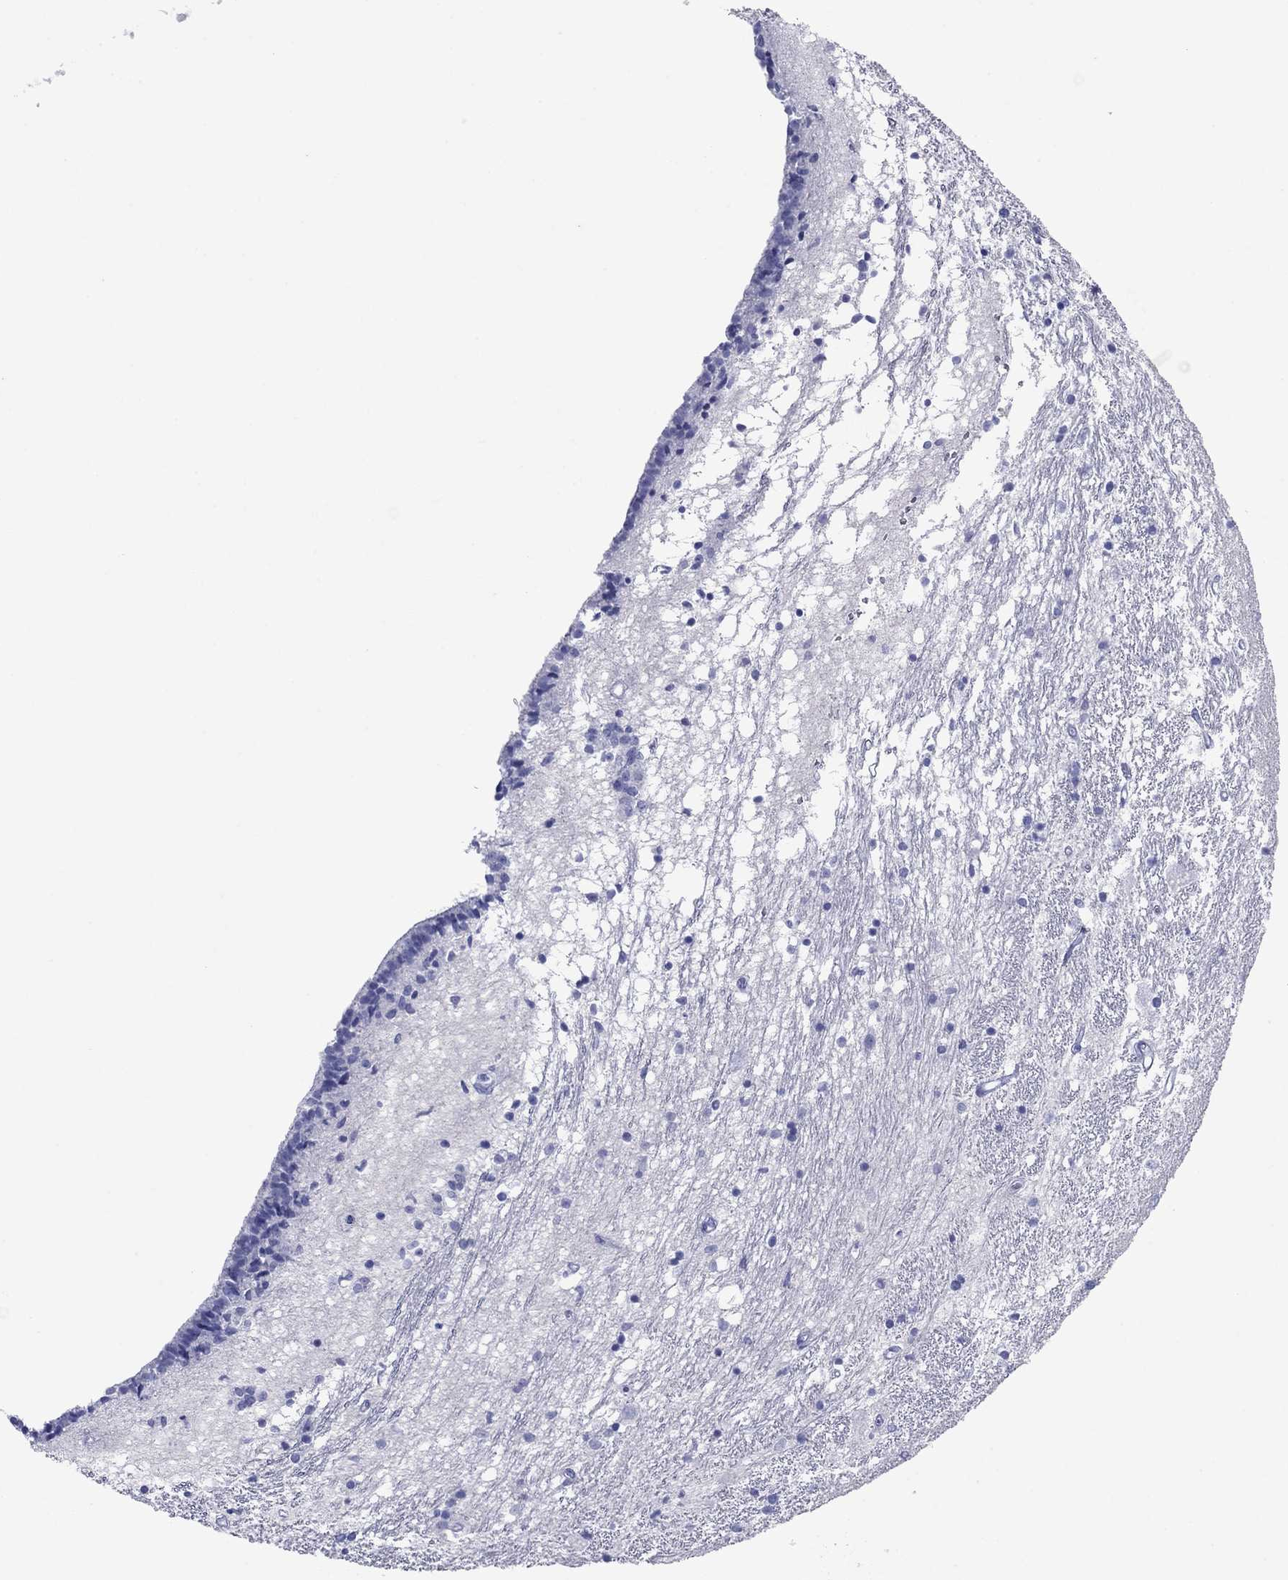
{"staining": {"intensity": "negative", "quantity": "none", "location": "none"}, "tissue": "caudate", "cell_type": "Glial cells", "image_type": "normal", "snomed": [{"axis": "morphology", "description": "Normal tissue, NOS"}, {"axis": "topography", "description": "Lateral ventricle wall"}], "caption": "IHC micrograph of unremarkable caudate: caudate stained with DAB (3,3'-diaminobenzidine) demonstrates no significant protein expression in glial cells.", "gene": "ATP4A", "patient": {"sex": "female", "age": 71}}